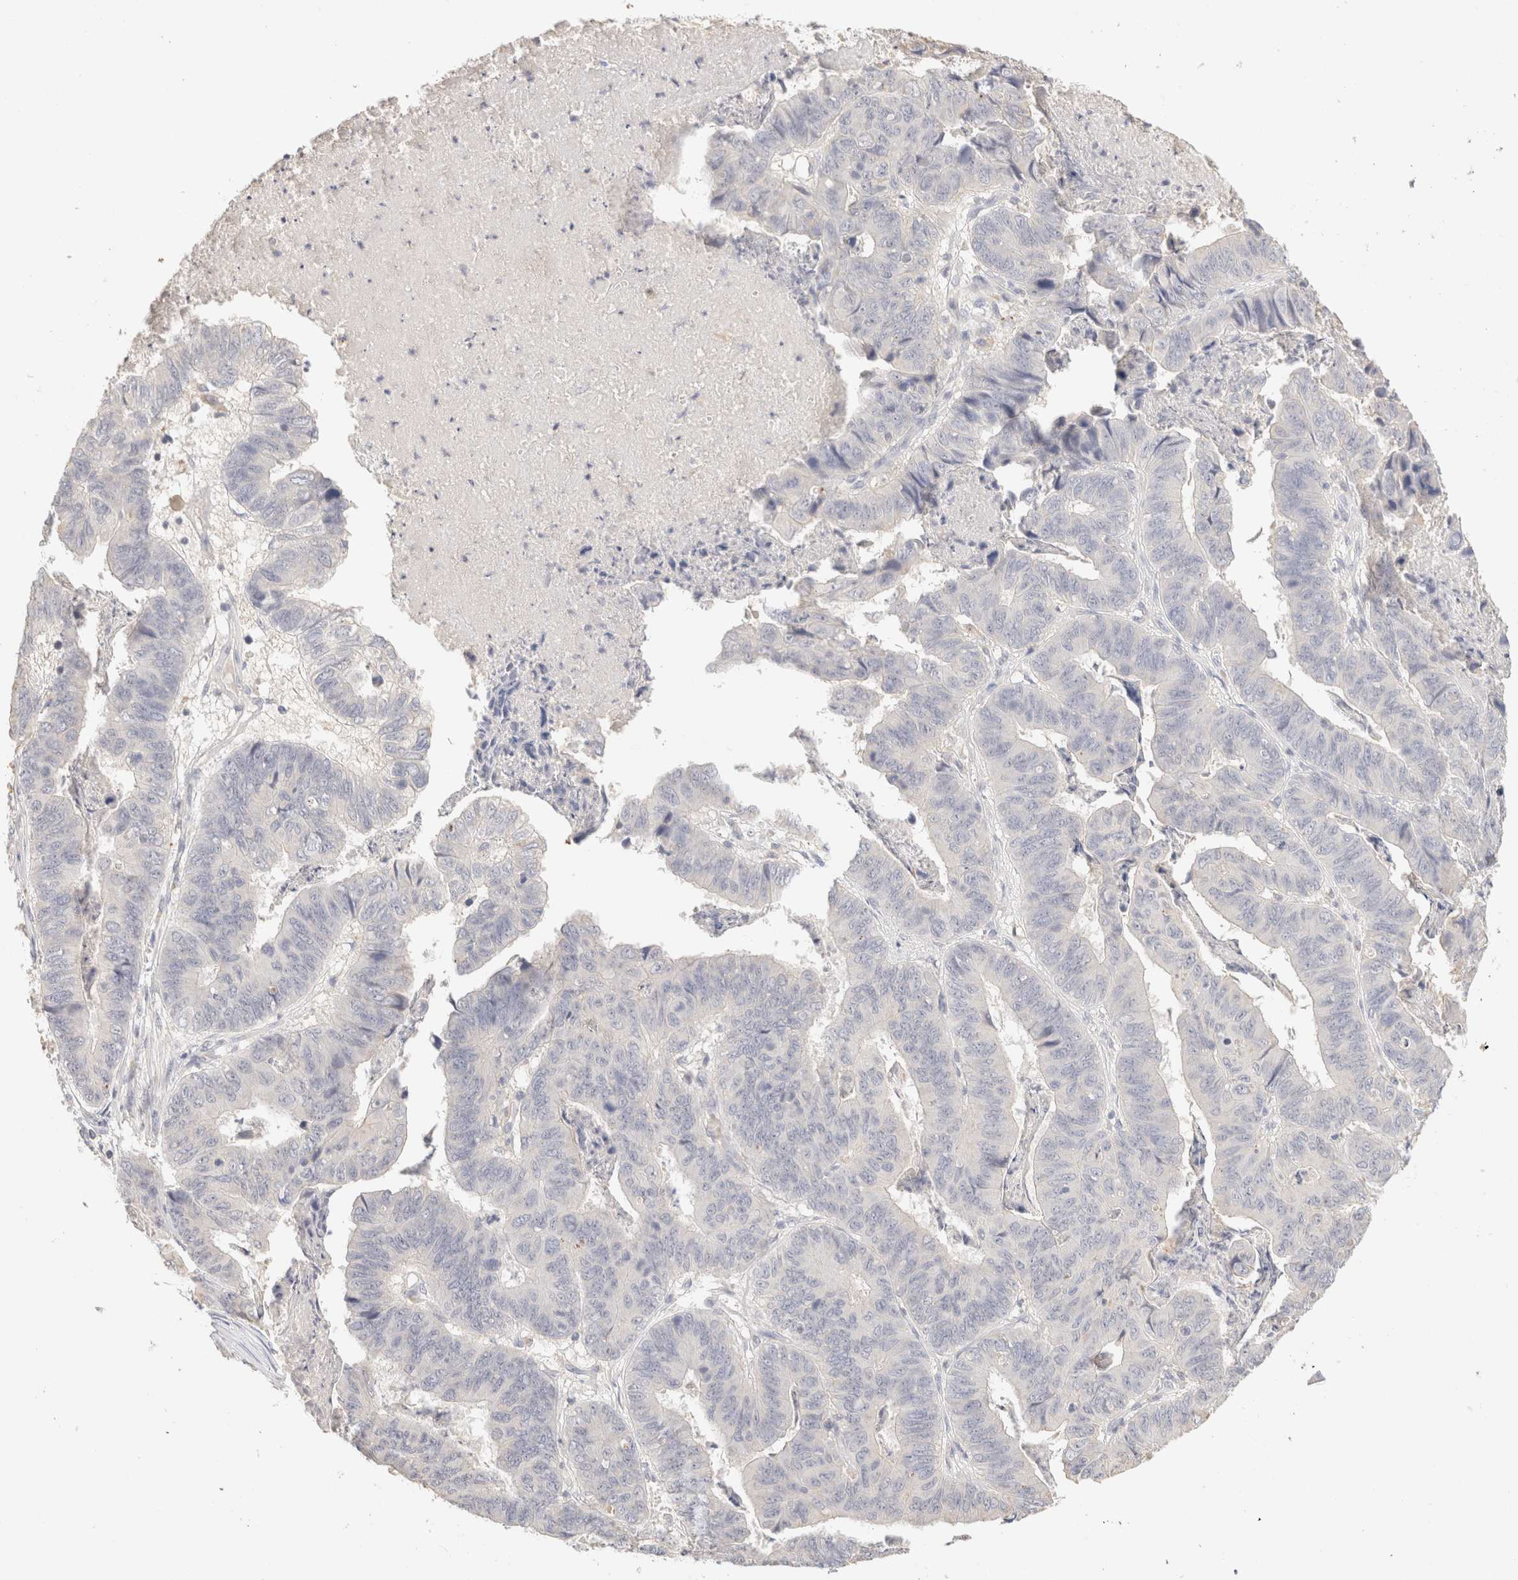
{"staining": {"intensity": "negative", "quantity": "none", "location": "none"}, "tissue": "stomach cancer", "cell_type": "Tumor cells", "image_type": "cancer", "snomed": [{"axis": "morphology", "description": "Adenocarcinoma, NOS"}, {"axis": "topography", "description": "Stomach, lower"}], "caption": "Immunohistochemical staining of stomach cancer (adenocarcinoma) displays no significant staining in tumor cells.", "gene": "SCGB2A2", "patient": {"sex": "male", "age": 77}}